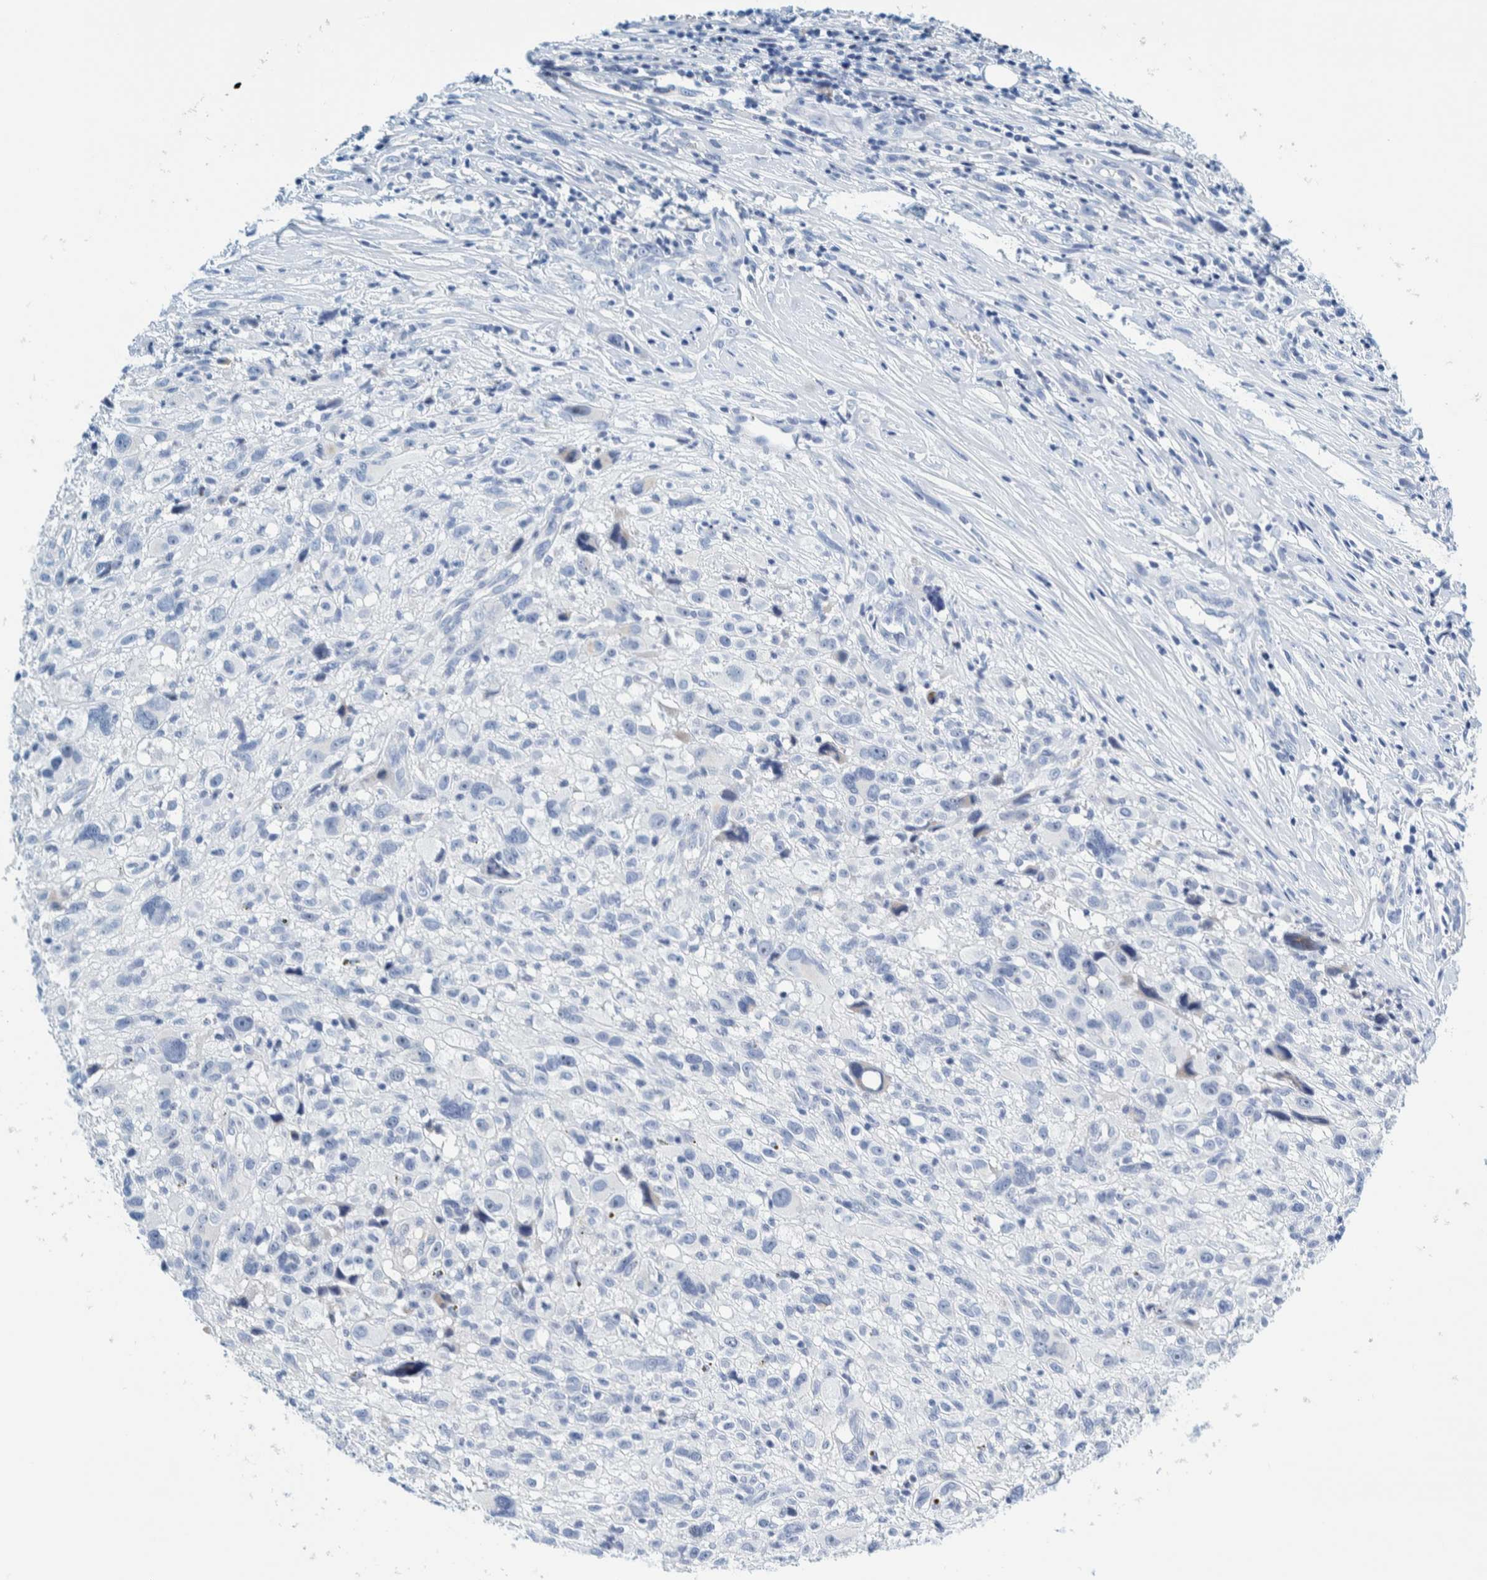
{"staining": {"intensity": "negative", "quantity": "none", "location": "none"}, "tissue": "melanoma", "cell_type": "Tumor cells", "image_type": "cancer", "snomed": [{"axis": "morphology", "description": "Malignant melanoma, NOS"}, {"axis": "topography", "description": "Skin"}], "caption": "Tumor cells show no significant protein staining in malignant melanoma.", "gene": "MOG", "patient": {"sex": "female", "age": 55}}